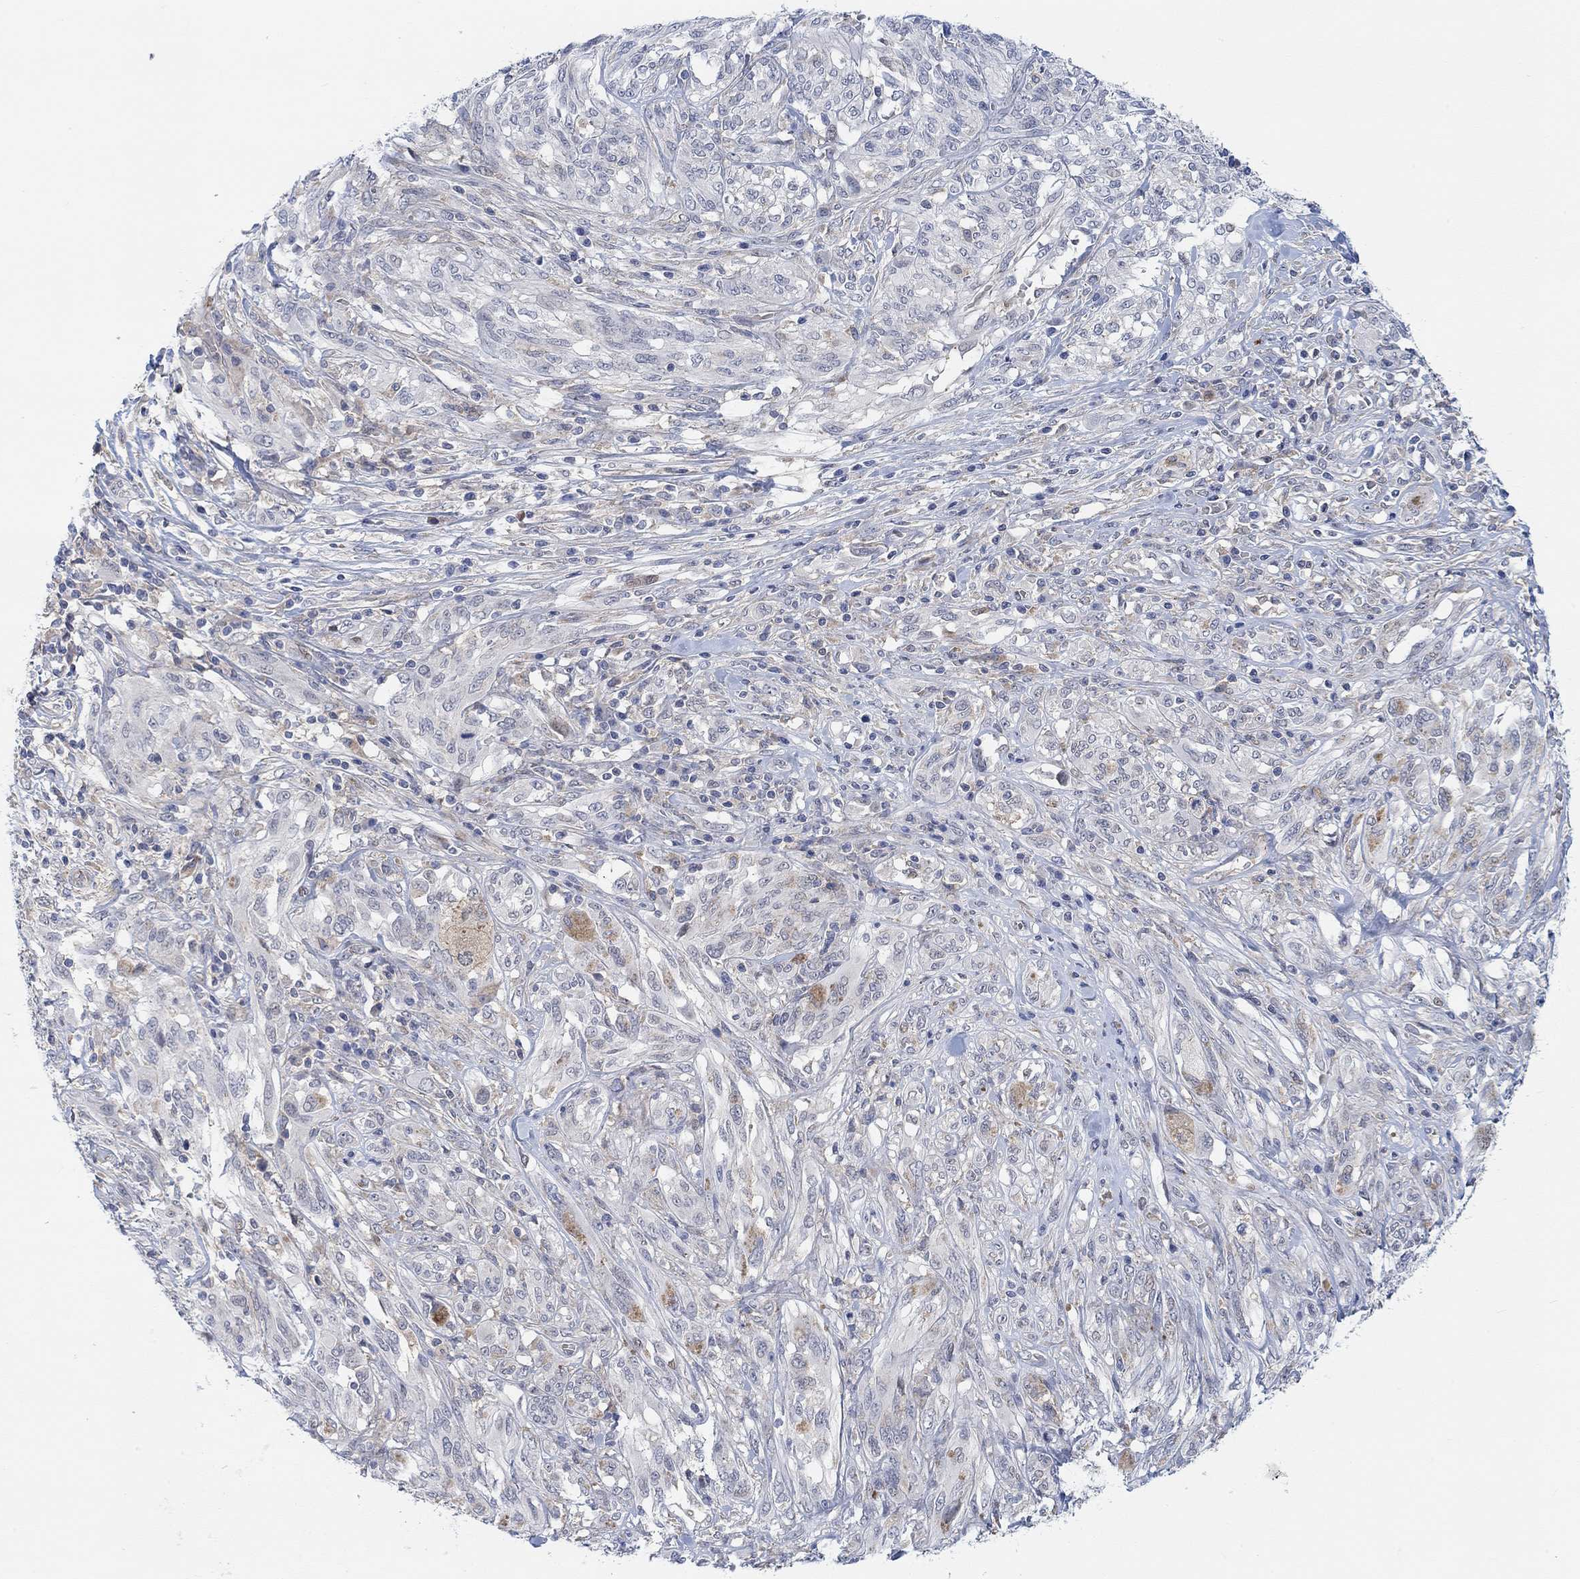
{"staining": {"intensity": "weak", "quantity": "<25%", "location": "cytoplasmic/membranous"}, "tissue": "melanoma", "cell_type": "Tumor cells", "image_type": "cancer", "snomed": [{"axis": "morphology", "description": "Malignant melanoma, NOS"}, {"axis": "topography", "description": "Skin"}], "caption": "This image is of melanoma stained with IHC to label a protein in brown with the nuclei are counter-stained blue. There is no staining in tumor cells. The staining is performed using DAB brown chromogen with nuclei counter-stained in using hematoxylin.", "gene": "PMFBP1", "patient": {"sex": "female", "age": 91}}